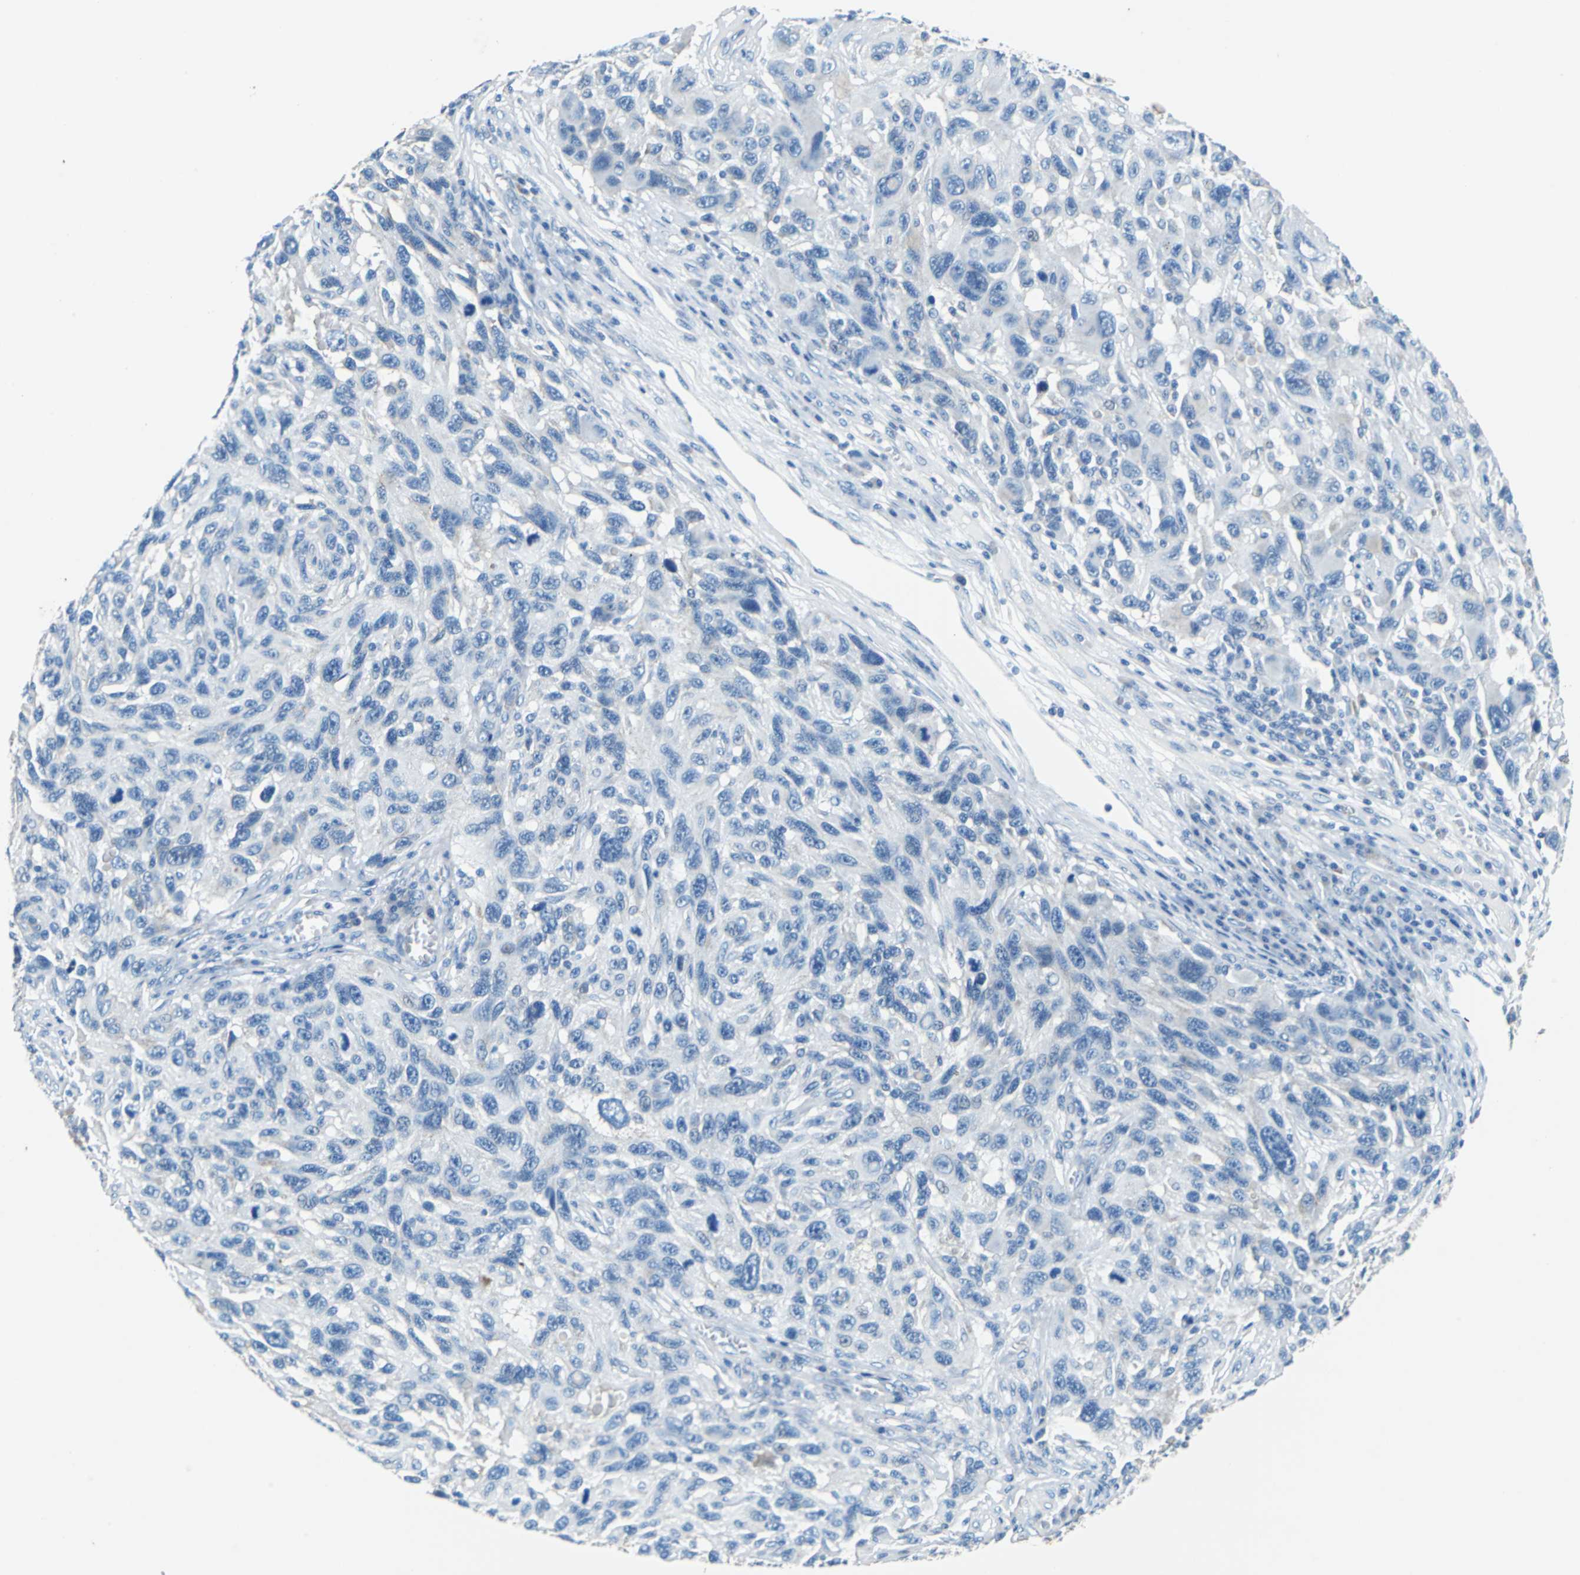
{"staining": {"intensity": "negative", "quantity": "none", "location": "none"}, "tissue": "melanoma", "cell_type": "Tumor cells", "image_type": "cancer", "snomed": [{"axis": "morphology", "description": "Malignant melanoma, NOS"}, {"axis": "topography", "description": "Skin"}], "caption": "The image displays no staining of tumor cells in malignant melanoma. Nuclei are stained in blue.", "gene": "TEX264", "patient": {"sex": "male", "age": 53}}